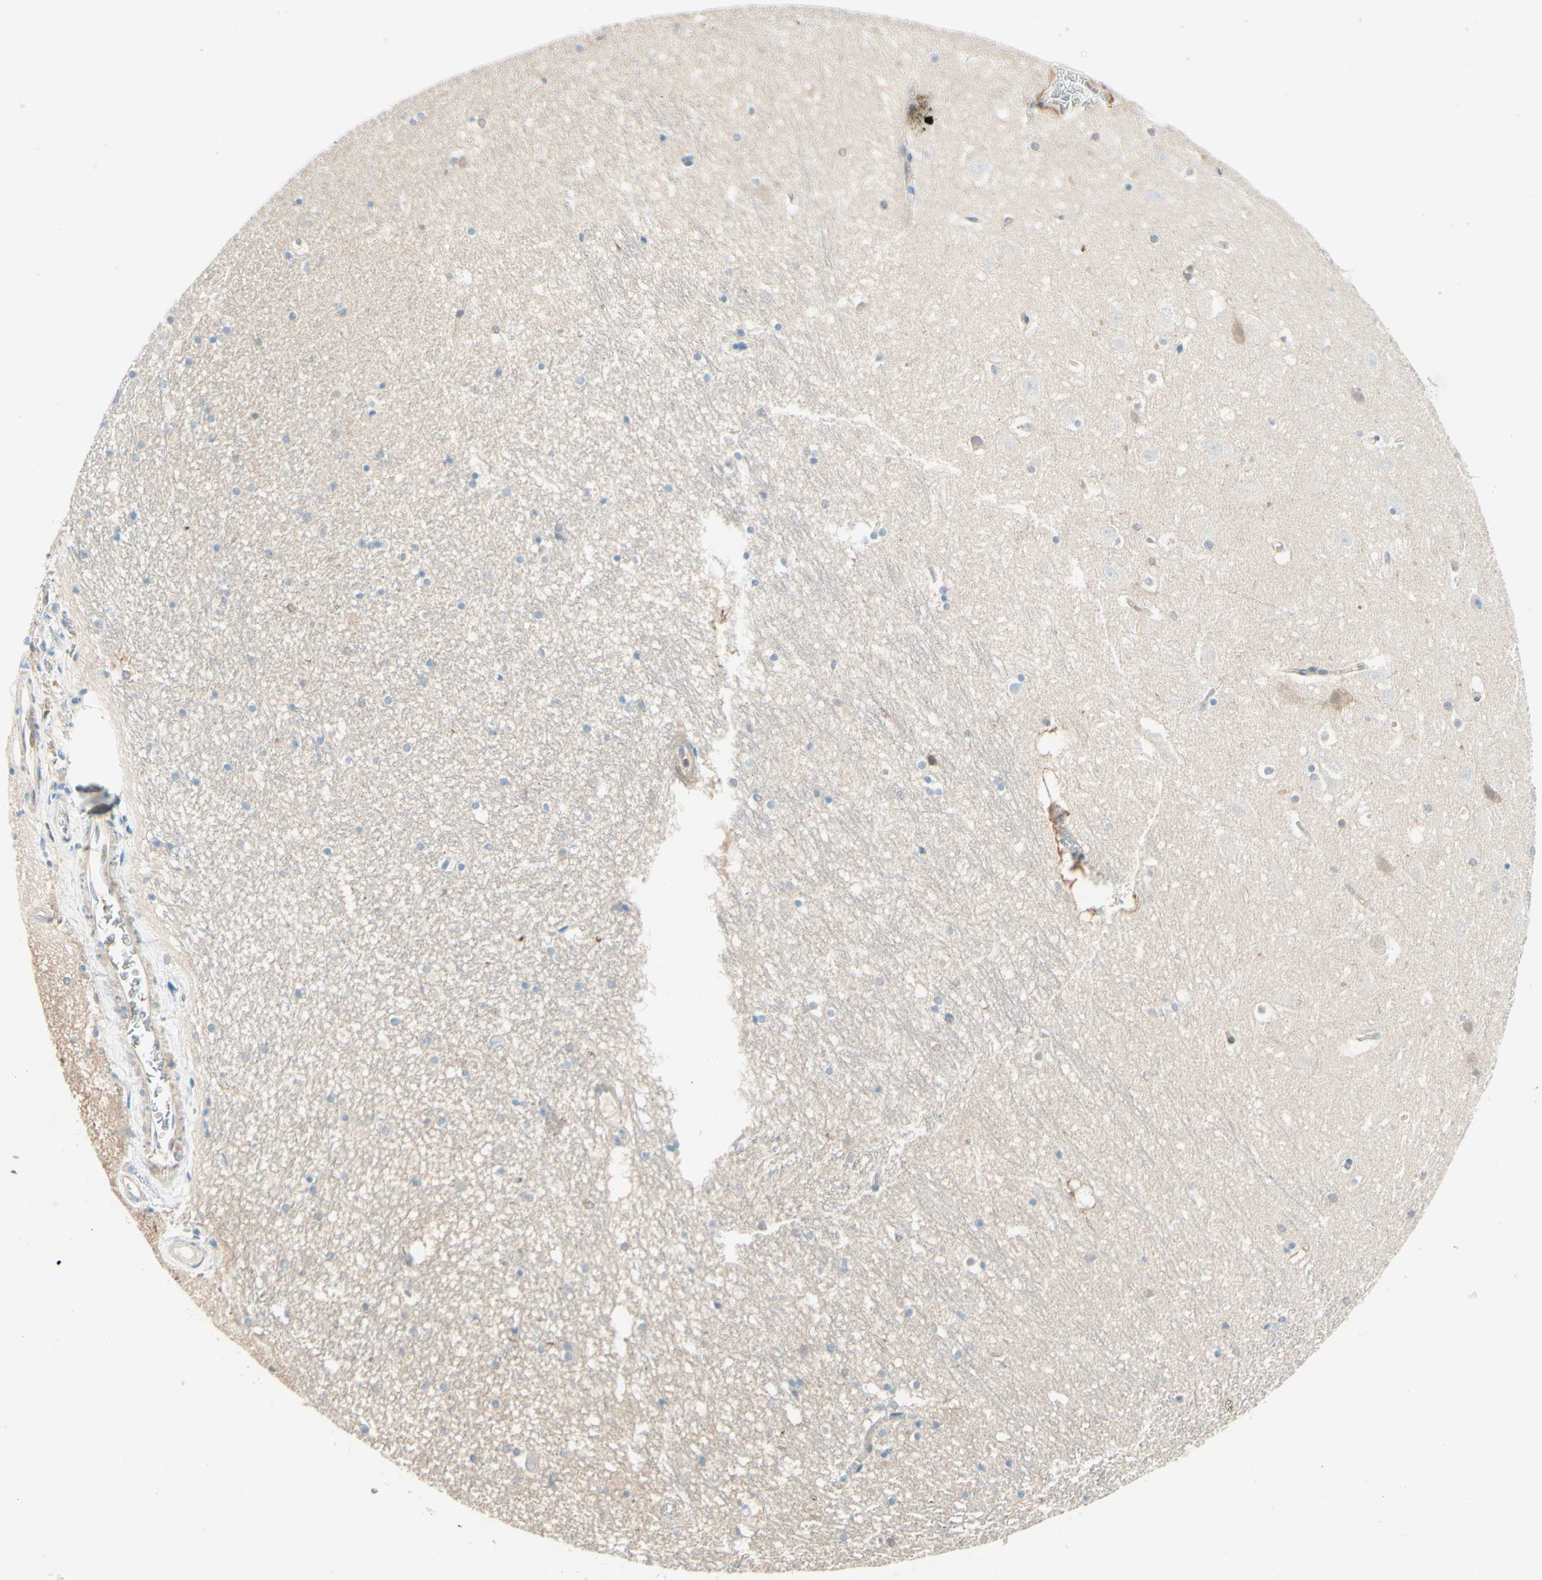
{"staining": {"intensity": "weak", "quantity": "<25%", "location": "cytoplasmic/membranous"}, "tissue": "hippocampus", "cell_type": "Glial cells", "image_type": "normal", "snomed": [{"axis": "morphology", "description": "Normal tissue, NOS"}, {"axis": "topography", "description": "Hippocampus"}], "caption": "This is an IHC photomicrograph of normal human hippocampus. There is no expression in glial cells.", "gene": "UPK3B", "patient": {"sex": "male", "age": 45}}